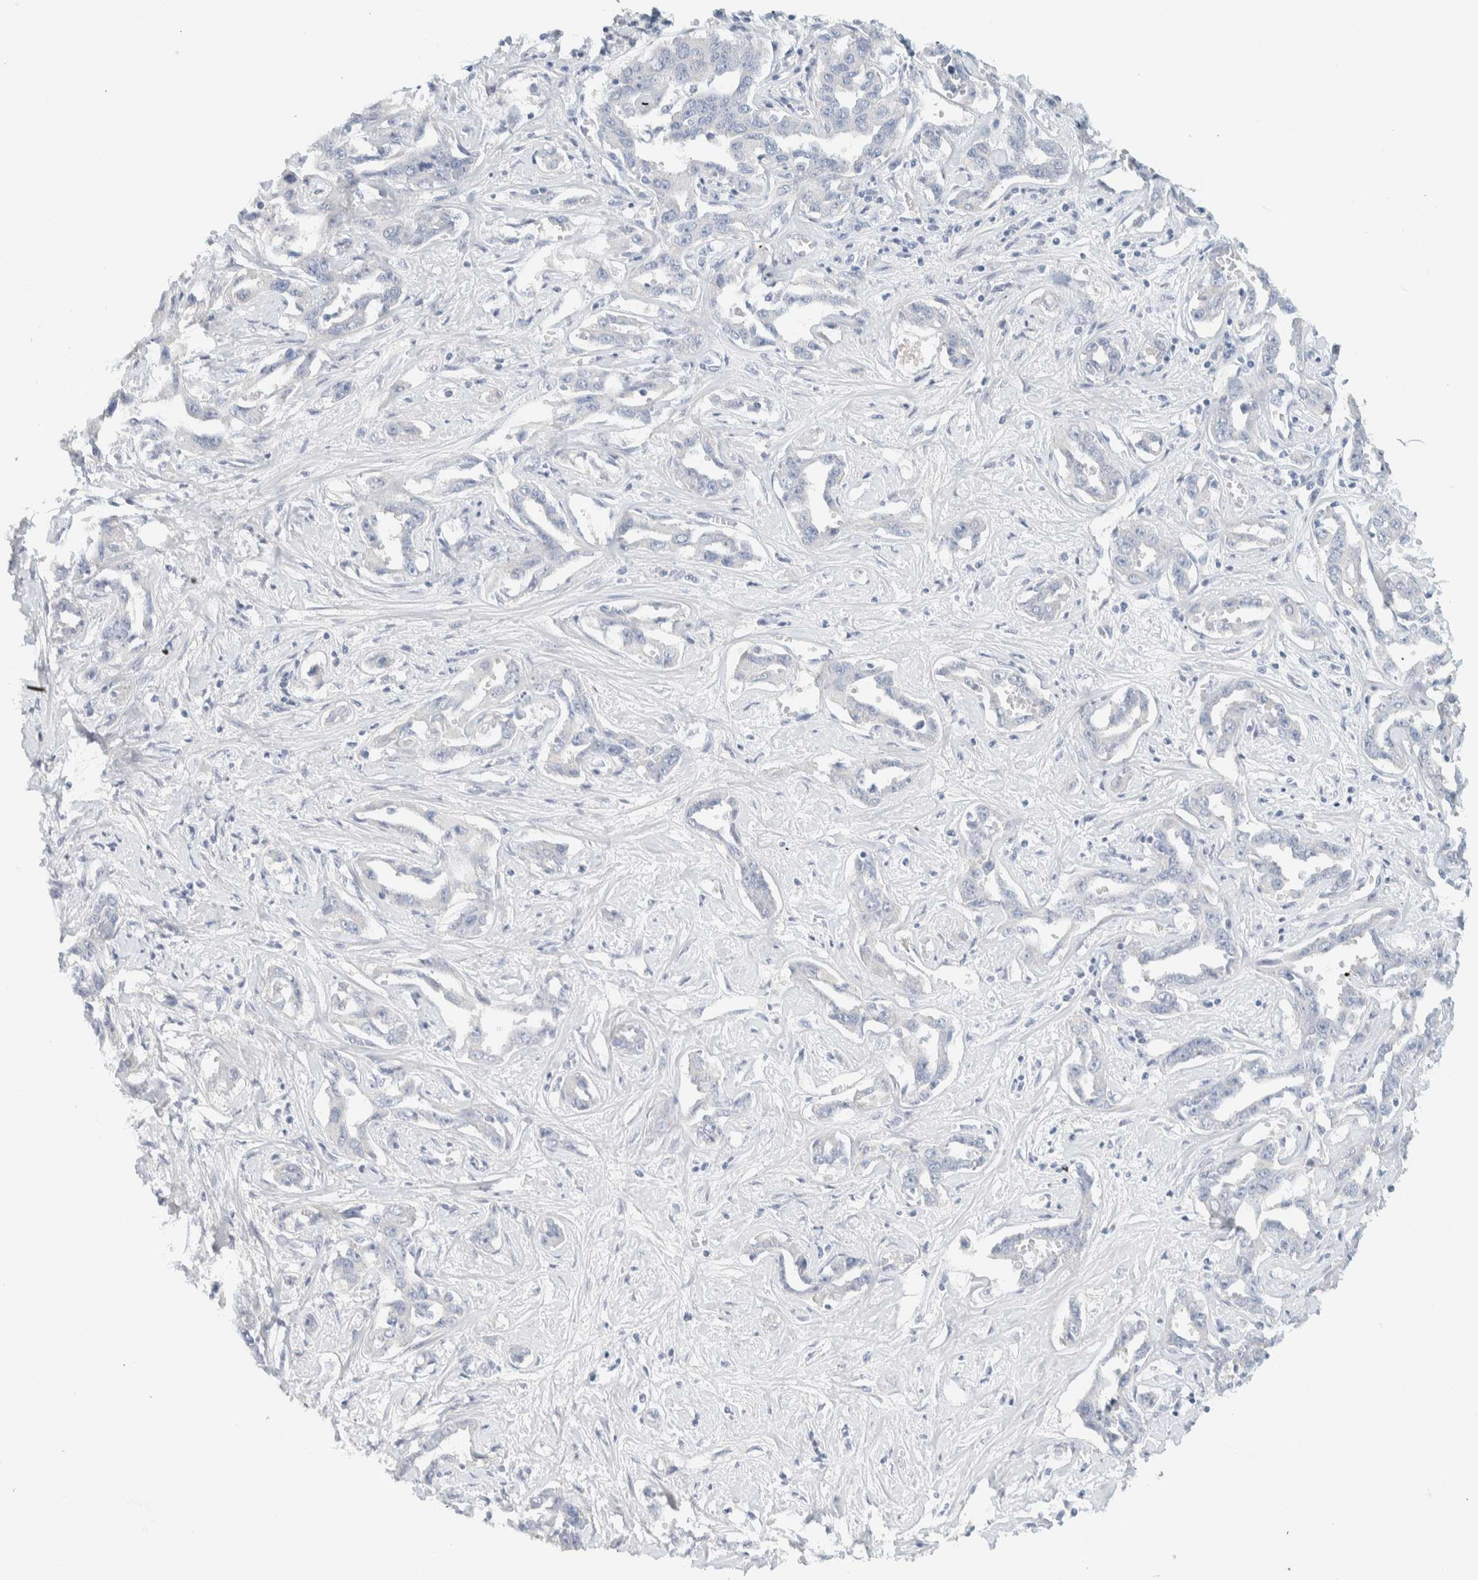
{"staining": {"intensity": "negative", "quantity": "none", "location": "none"}, "tissue": "liver cancer", "cell_type": "Tumor cells", "image_type": "cancer", "snomed": [{"axis": "morphology", "description": "Cholangiocarcinoma"}, {"axis": "topography", "description": "Liver"}], "caption": "Liver cancer (cholangiocarcinoma) was stained to show a protein in brown. There is no significant staining in tumor cells.", "gene": "ALOX12B", "patient": {"sex": "male", "age": 59}}